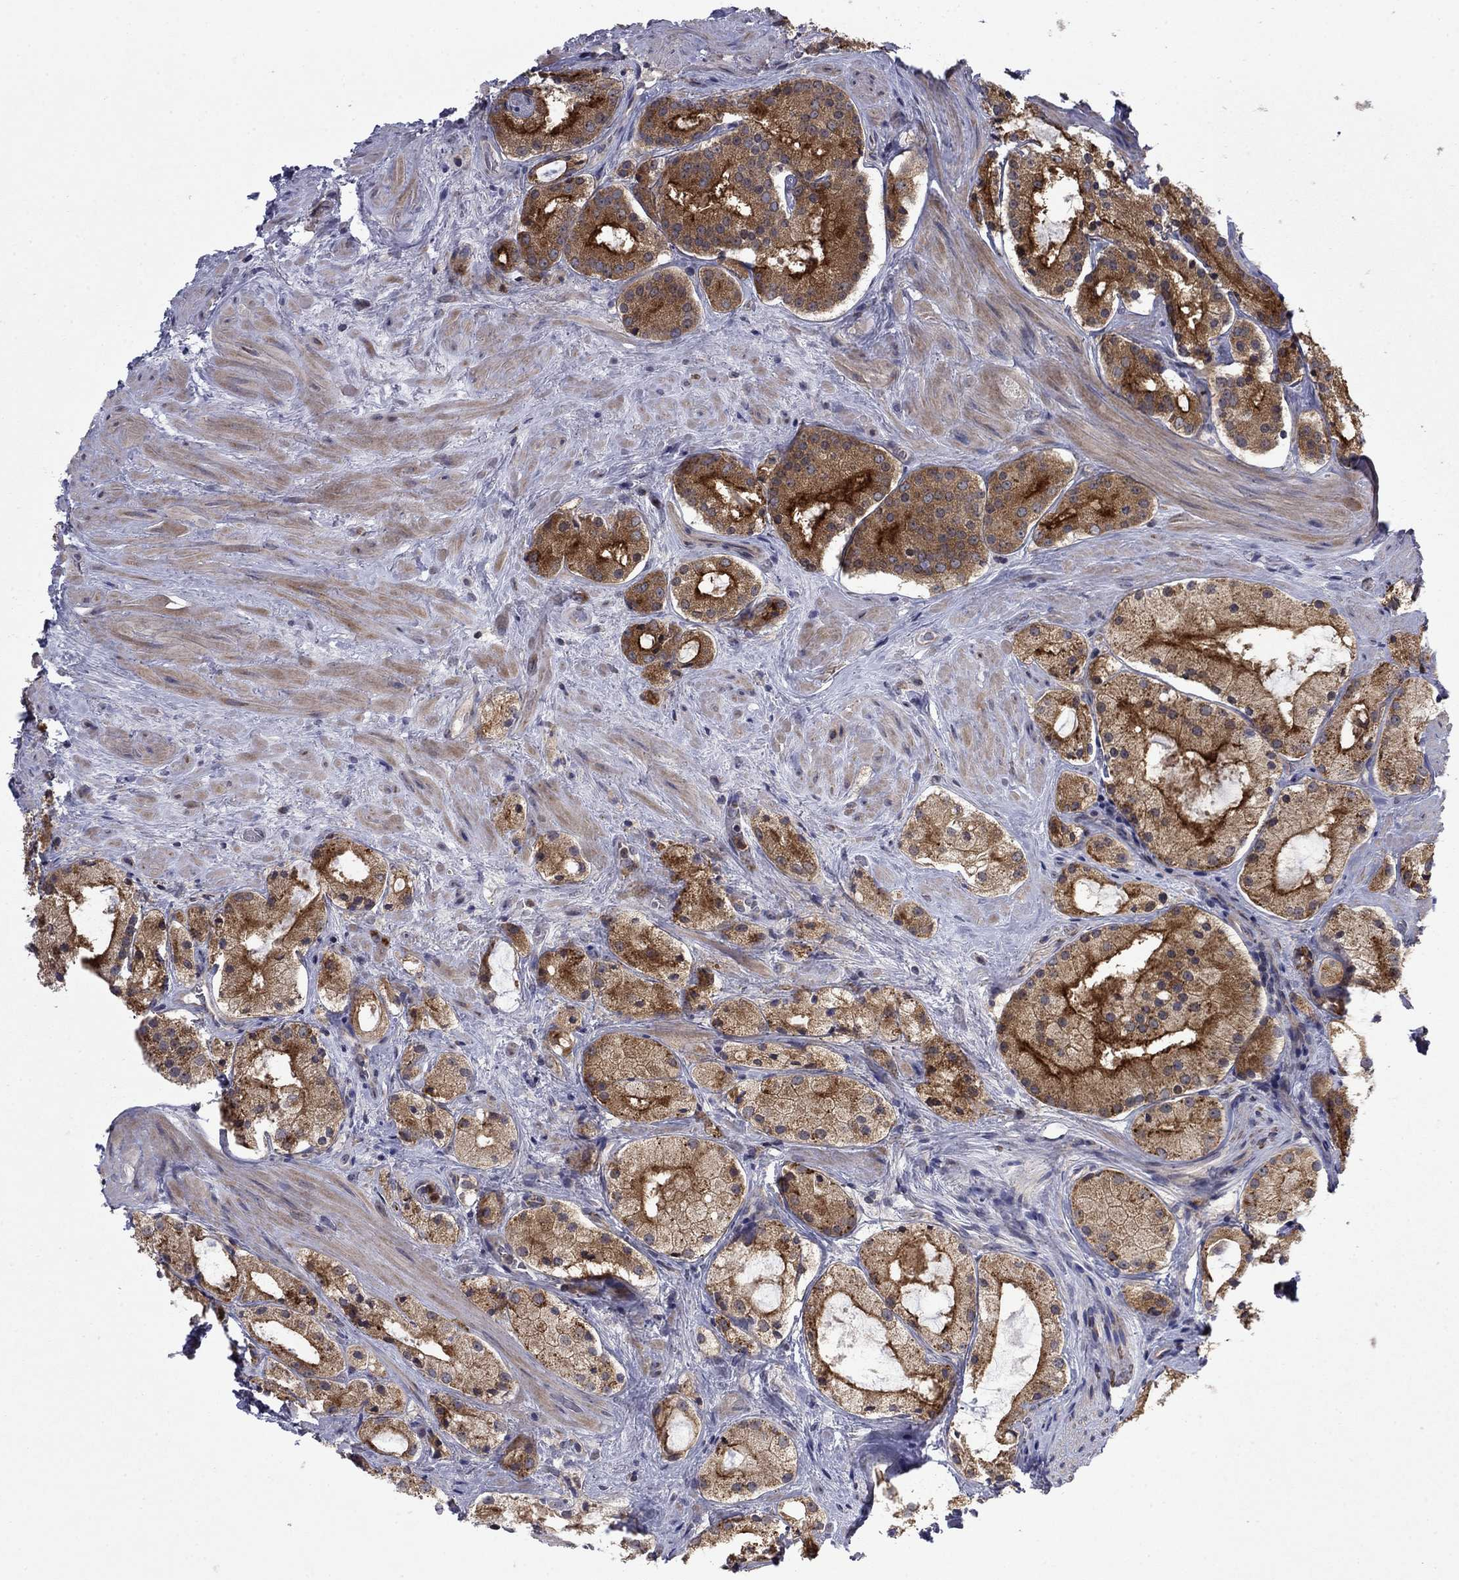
{"staining": {"intensity": "strong", "quantity": "25%-75%", "location": "cytoplasmic/membranous"}, "tissue": "prostate cancer", "cell_type": "Tumor cells", "image_type": "cancer", "snomed": [{"axis": "morphology", "description": "Adenocarcinoma, NOS"}, {"axis": "morphology", "description": "Adenocarcinoma, High grade"}, {"axis": "topography", "description": "Prostate"}], "caption": "Prostate cancer (adenocarcinoma (high-grade)) stained with DAB IHC reveals high levels of strong cytoplasmic/membranous staining in about 25%-75% of tumor cells.", "gene": "DOP1B", "patient": {"sex": "male", "age": 64}}